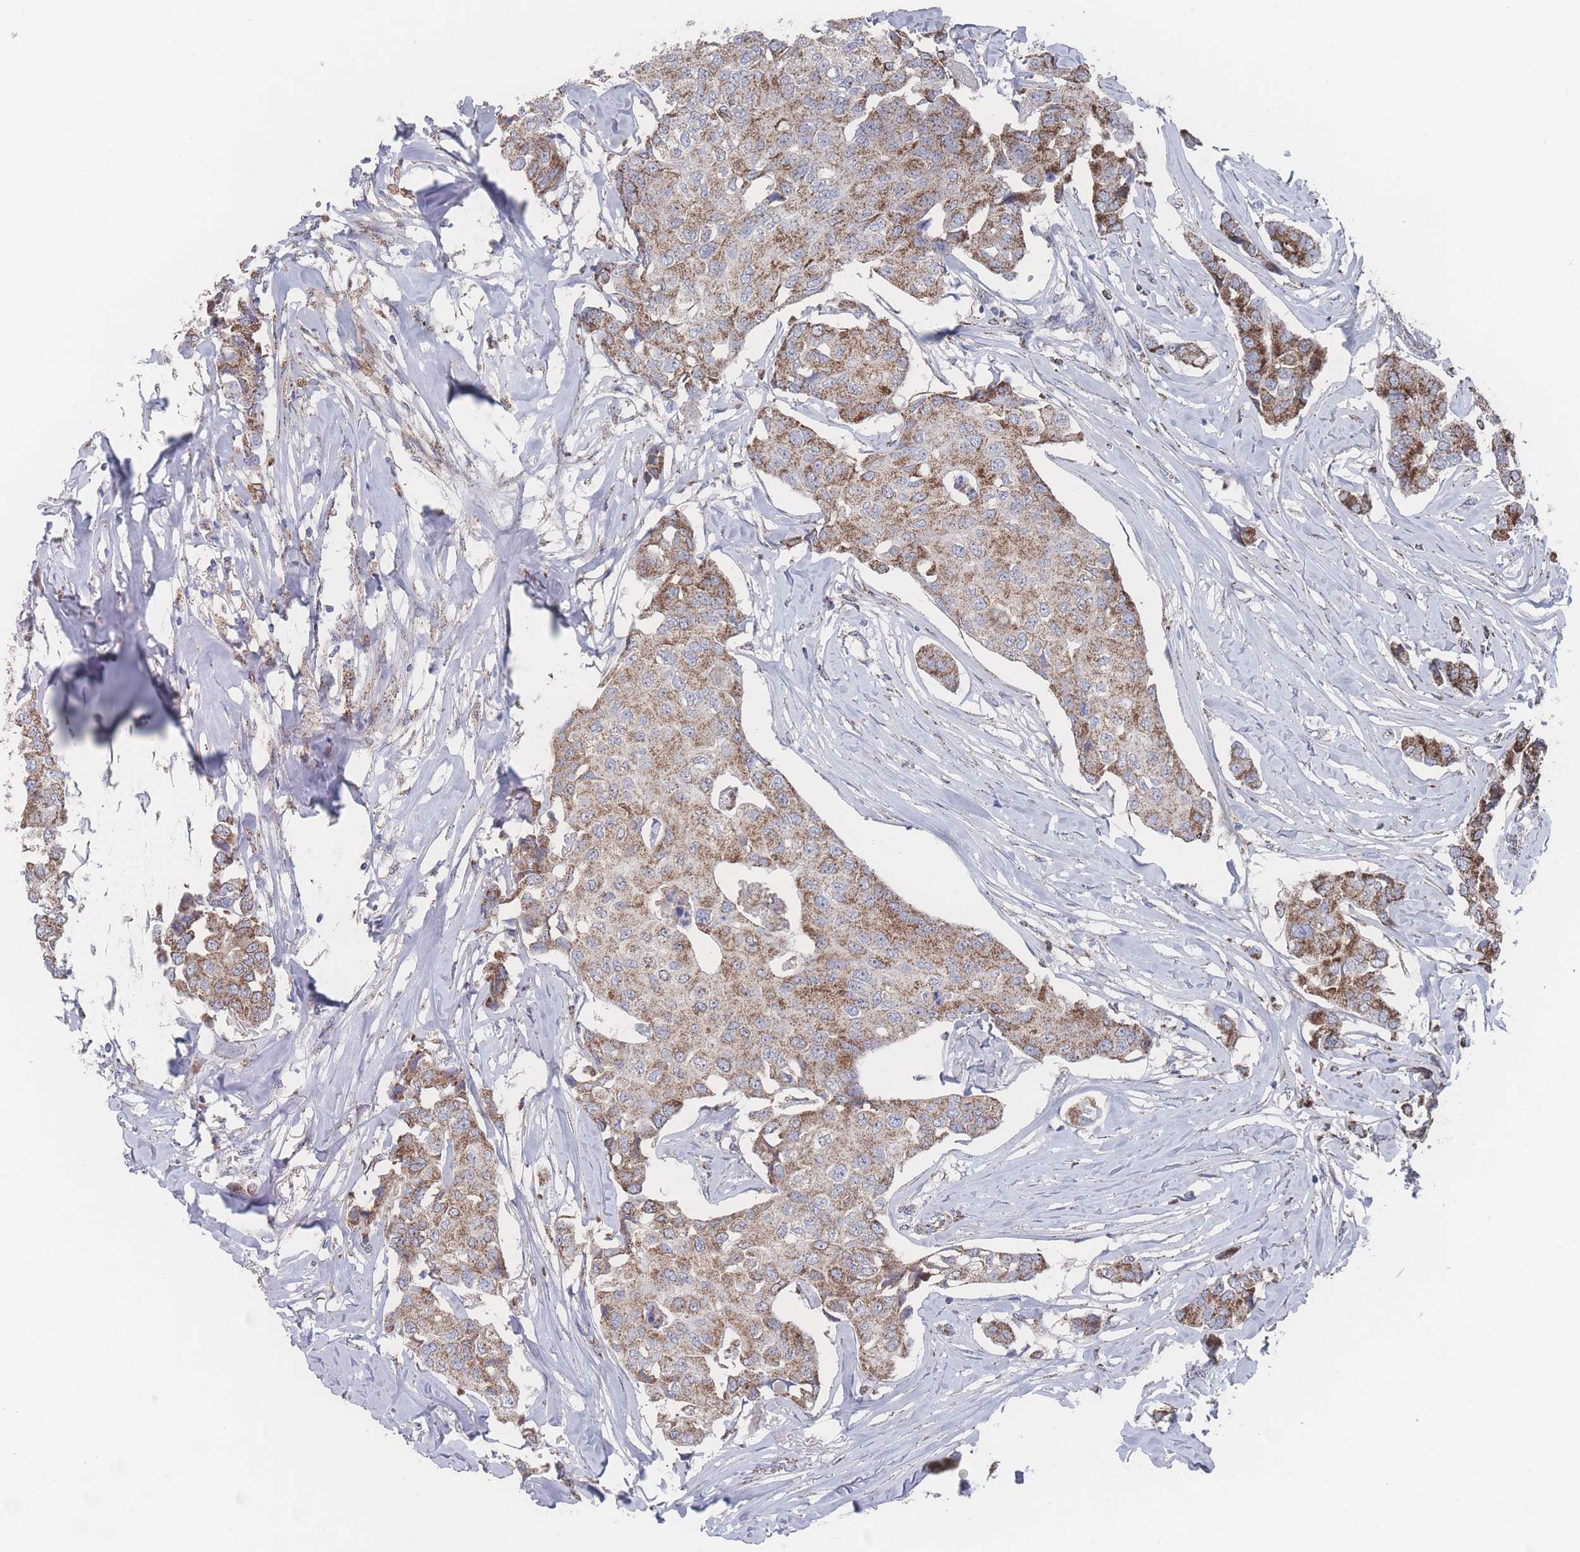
{"staining": {"intensity": "moderate", "quantity": ">75%", "location": "cytoplasmic/membranous"}, "tissue": "breast cancer", "cell_type": "Tumor cells", "image_type": "cancer", "snomed": [{"axis": "morphology", "description": "Duct carcinoma"}, {"axis": "topography", "description": "Breast"}], "caption": "Approximately >75% of tumor cells in human intraductal carcinoma (breast) exhibit moderate cytoplasmic/membranous protein positivity as visualized by brown immunohistochemical staining.", "gene": "PEX14", "patient": {"sex": "female", "age": 80}}